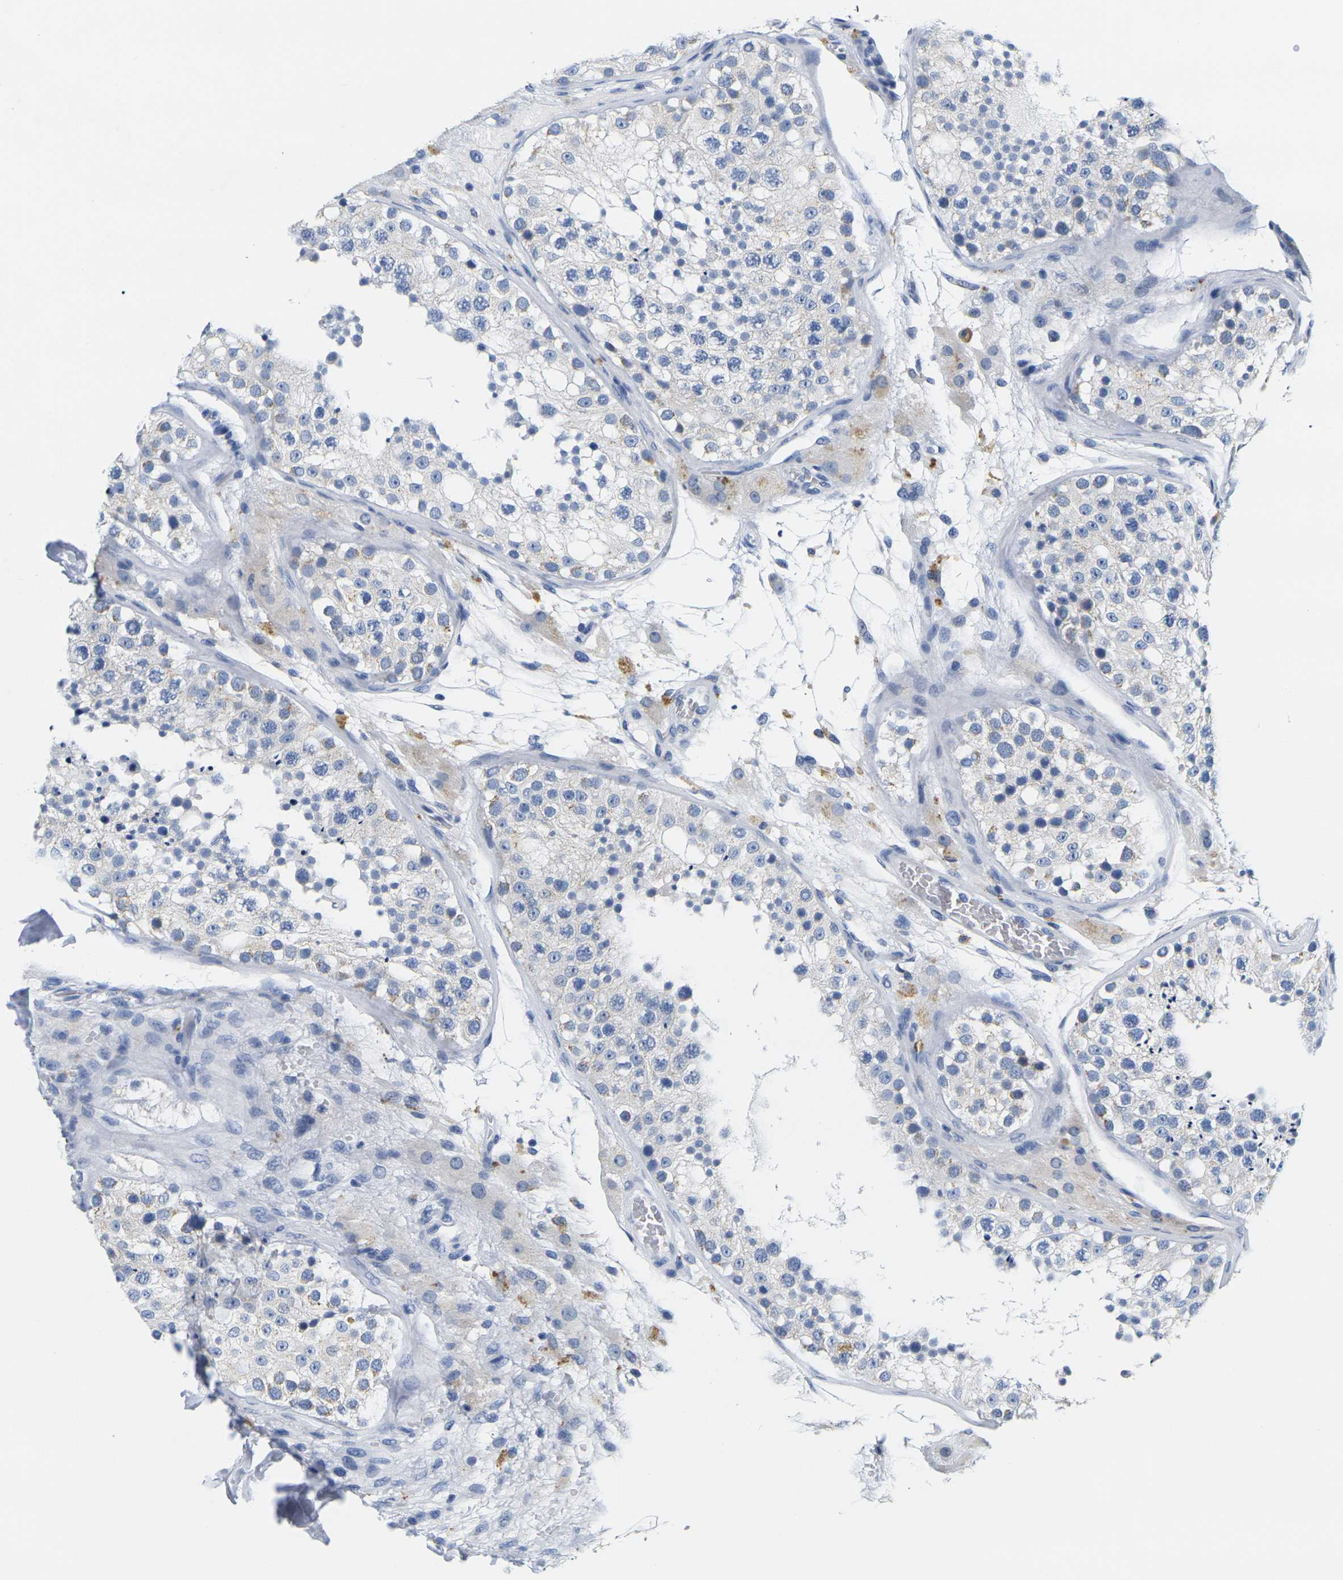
{"staining": {"intensity": "negative", "quantity": "none", "location": "none"}, "tissue": "testis", "cell_type": "Cells in seminiferous ducts", "image_type": "normal", "snomed": [{"axis": "morphology", "description": "Normal tissue, NOS"}, {"axis": "topography", "description": "Testis"}], "caption": "DAB immunohistochemical staining of normal testis demonstrates no significant staining in cells in seminiferous ducts.", "gene": "NOCT", "patient": {"sex": "male", "age": 26}}